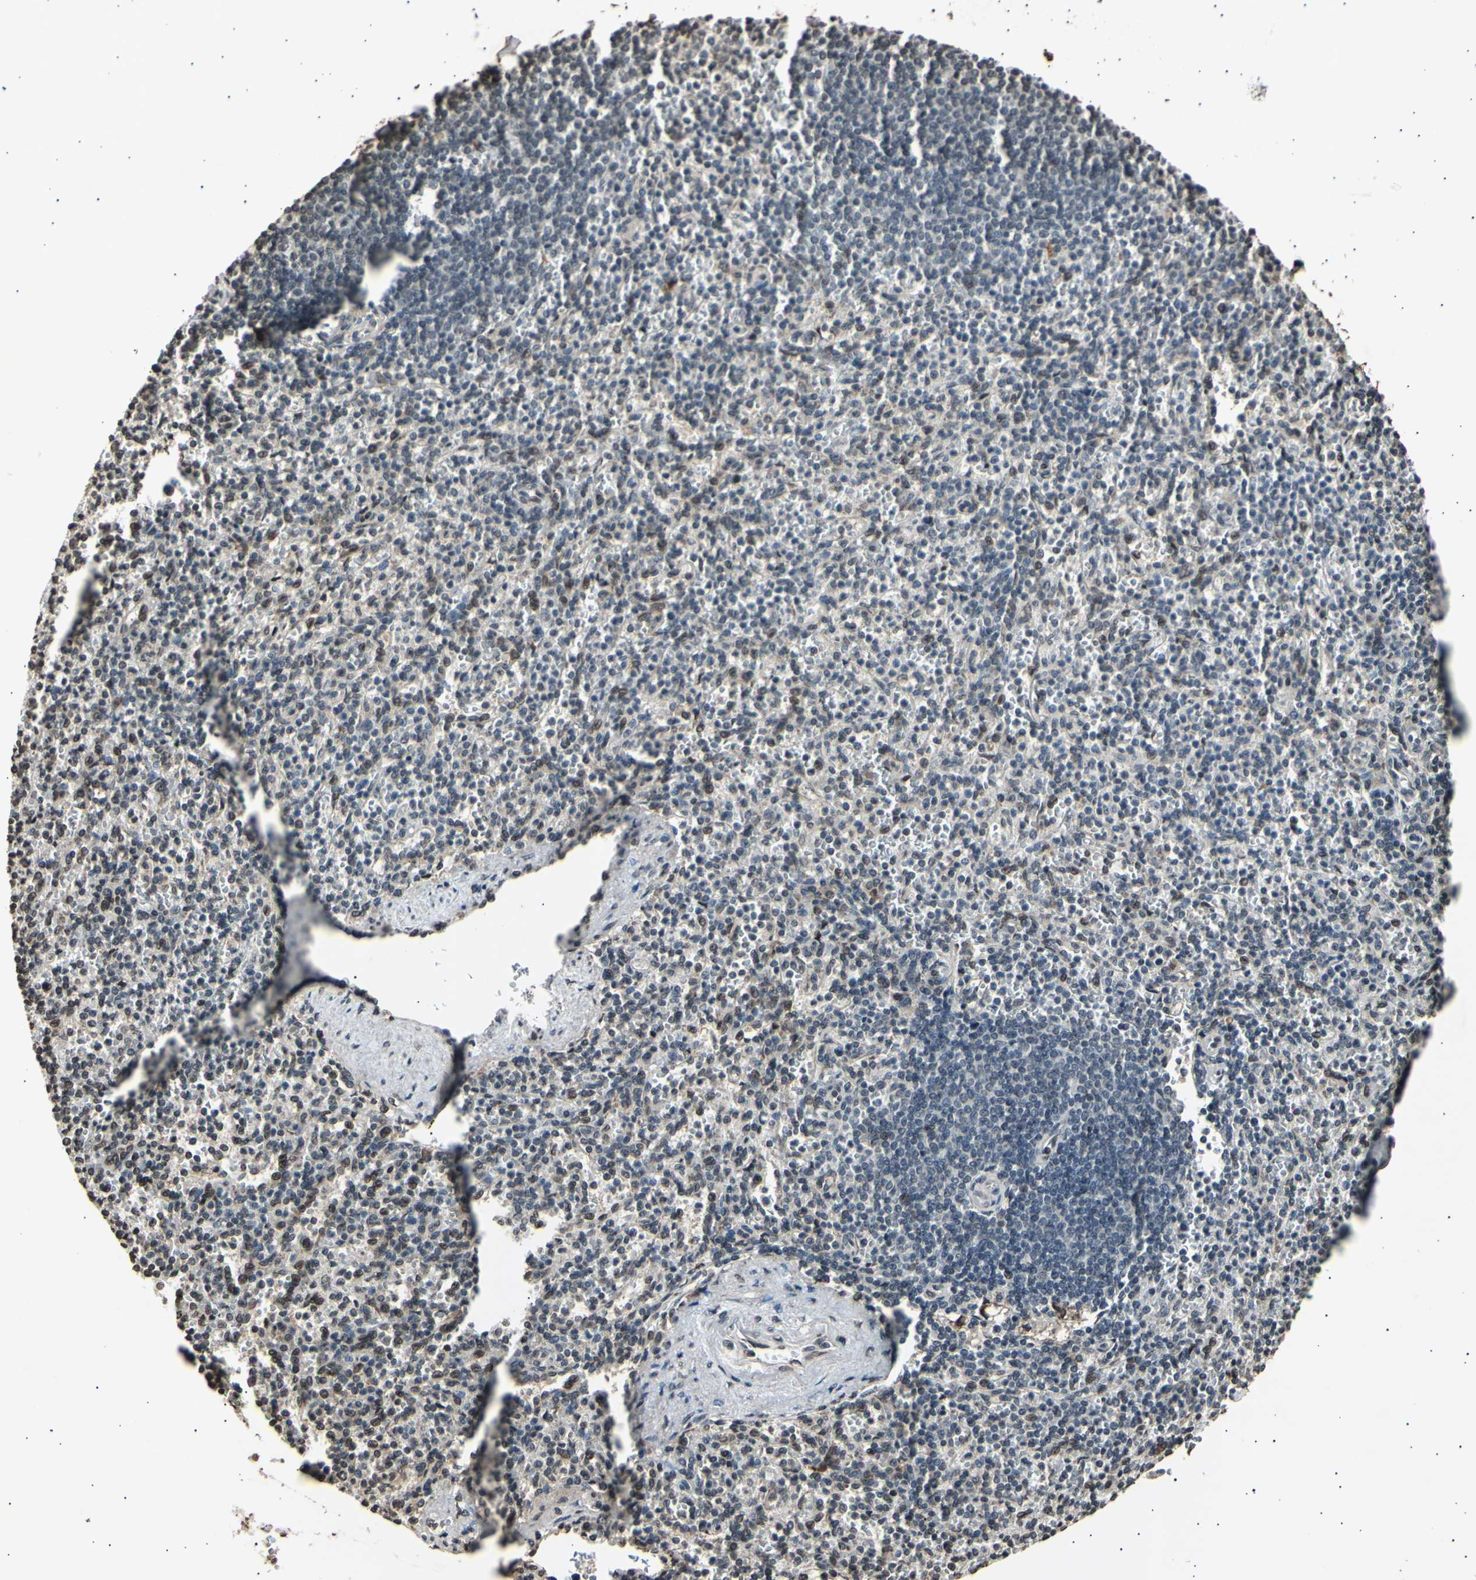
{"staining": {"intensity": "weak", "quantity": "25%-75%", "location": "nuclear"}, "tissue": "spleen", "cell_type": "Cells in red pulp", "image_type": "normal", "snomed": [{"axis": "morphology", "description": "Normal tissue, NOS"}, {"axis": "topography", "description": "Spleen"}], "caption": "IHC staining of benign spleen, which displays low levels of weak nuclear expression in about 25%-75% of cells in red pulp indicating weak nuclear protein positivity. The staining was performed using DAB (brown) for protein detection and nuclei were counterstained in hematoxylin (blue).", "gene": "ANAPC7", "patient": {"sex": "female", "age": 74}}